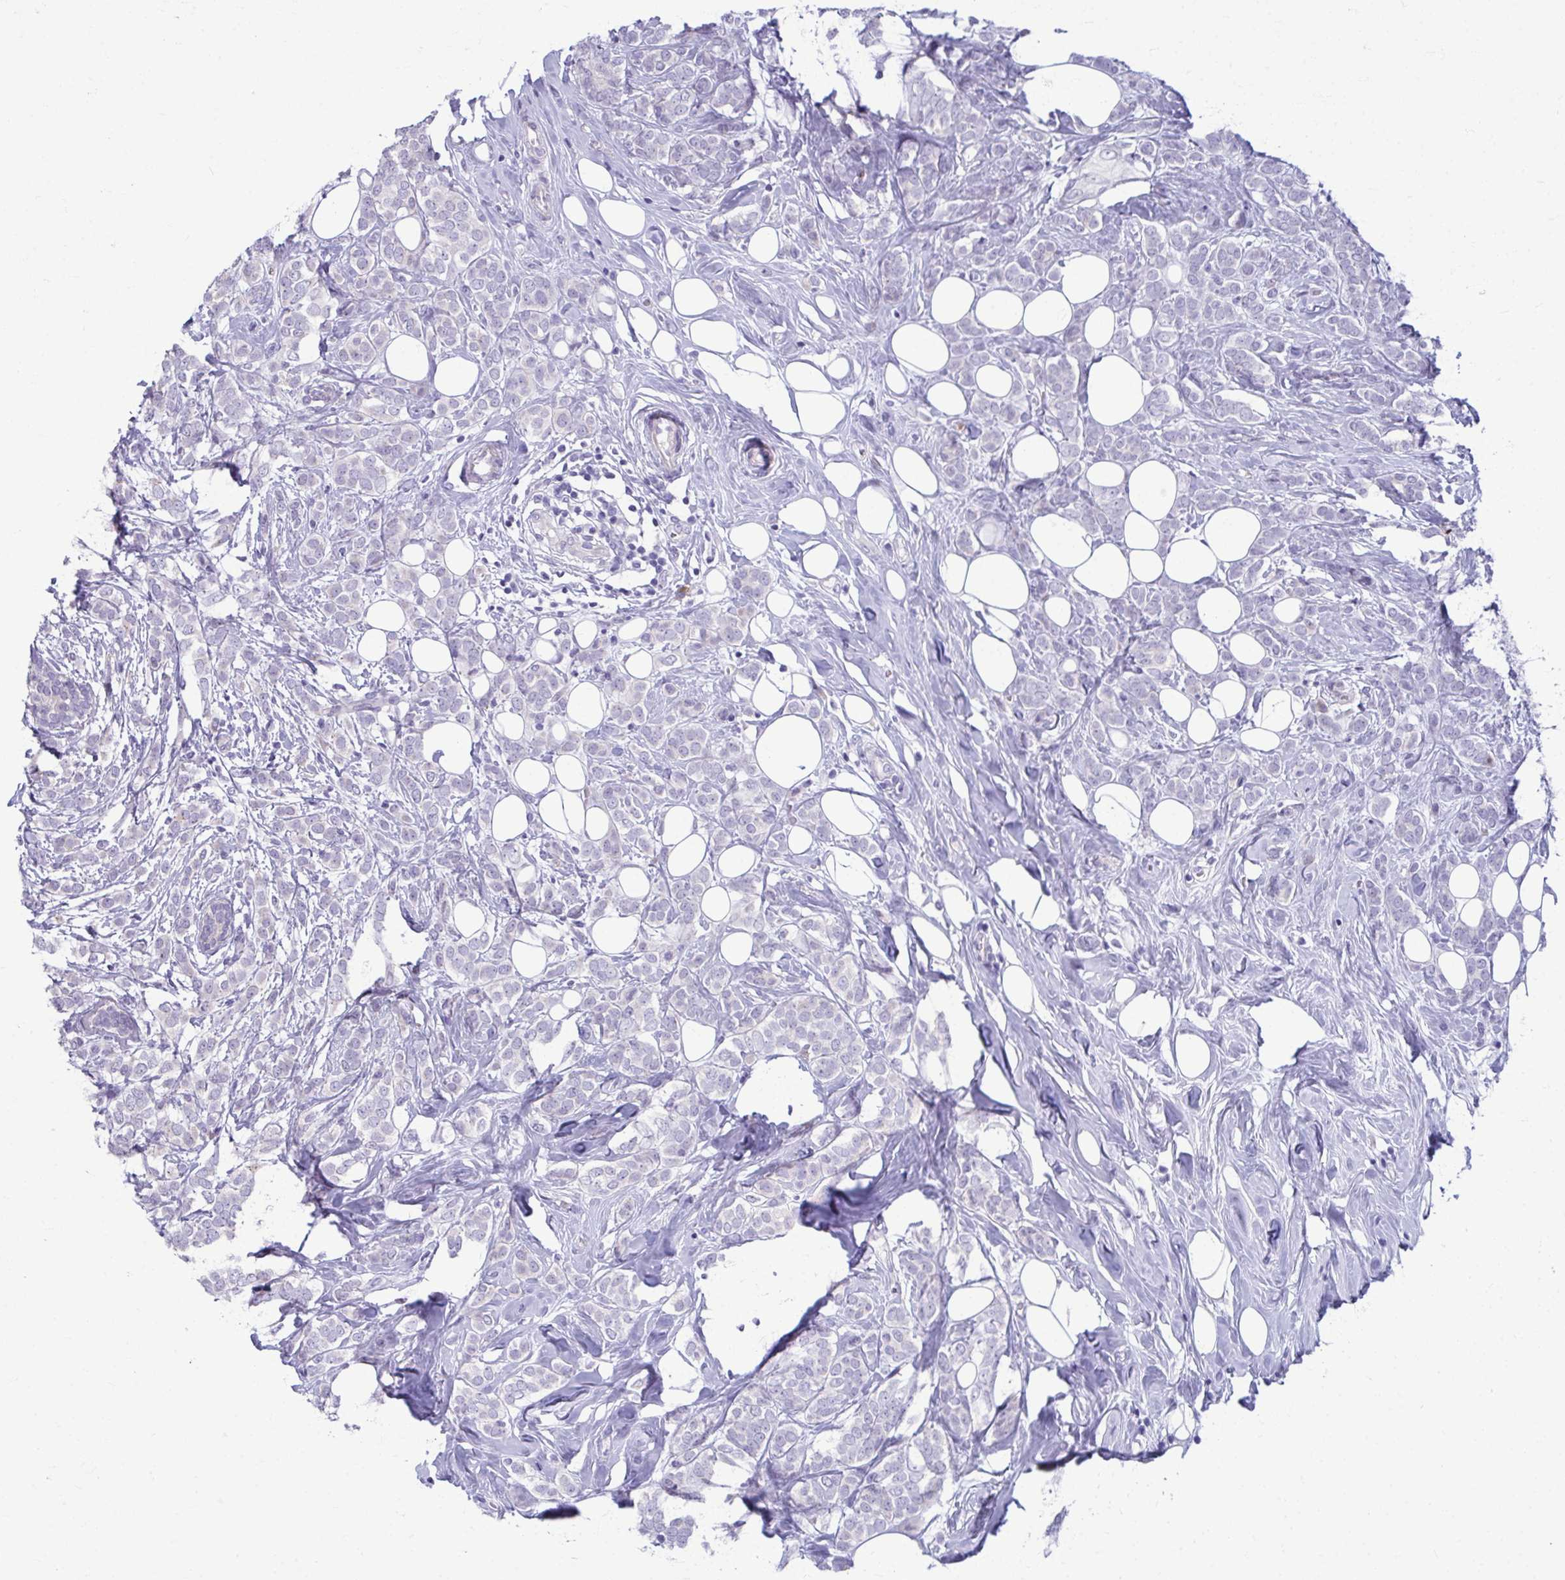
{"staining": {"intensity": "negative", "quantity": "none", "location": "none"}, "tissue": "breast cancer", "cell_type": "Tumor cells", "image_type": "cancer", "snomed": [{"axis": "morphology", "description": "Lobular carcinoma"}, {"axis": "topography", "description": "Breast"}], "caption": "This is an immunohistochemistry micrograph of human breast cancer (lobular carcinoma). There is no expression in tumor cells.", "gene": "SERPINI1", "patient": {"sex": "female", "age": 49}}